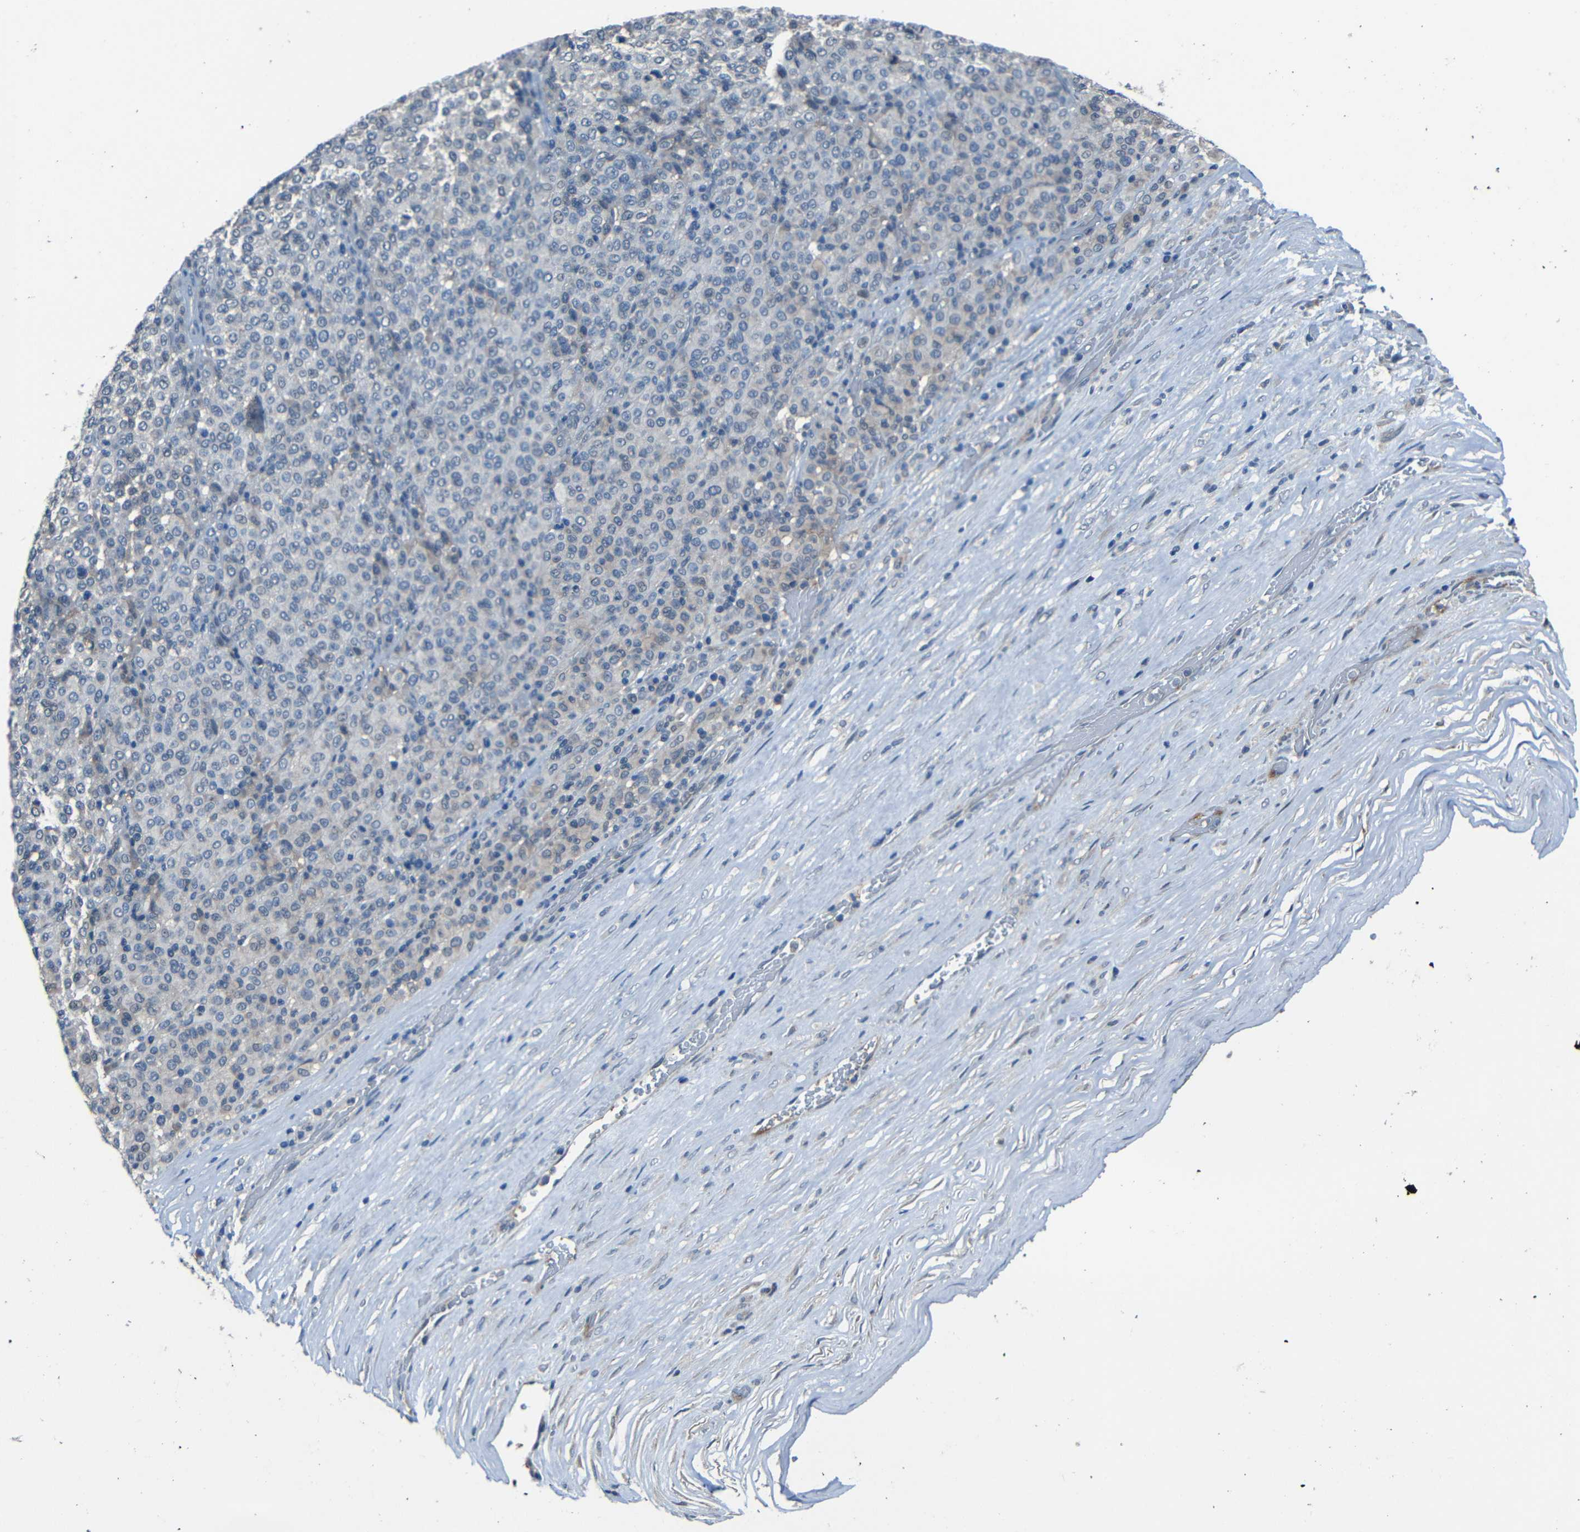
{"staining": {"intensity": "negative", "quantity": "none", "location": "none"}, "tissue": "melanoma", "cell_type": "Tumor cells", "image_type": "cancer", "snomed": [{"axis": "morphology", "description": "Malignant melanoma, Metastatic site"}, {"axis": "topography", "description": "Pancreas"}], "caption": "Immunohistochemistry (IHC) image of neoplastic tissue: malignant melanoma (metastatic site) stained with DAB (3,3'-diaminobenzidine) displays no significant protein staining in tumor cells.", "gene": "SLA", "patient": {"sex": "female", "age": 30}}